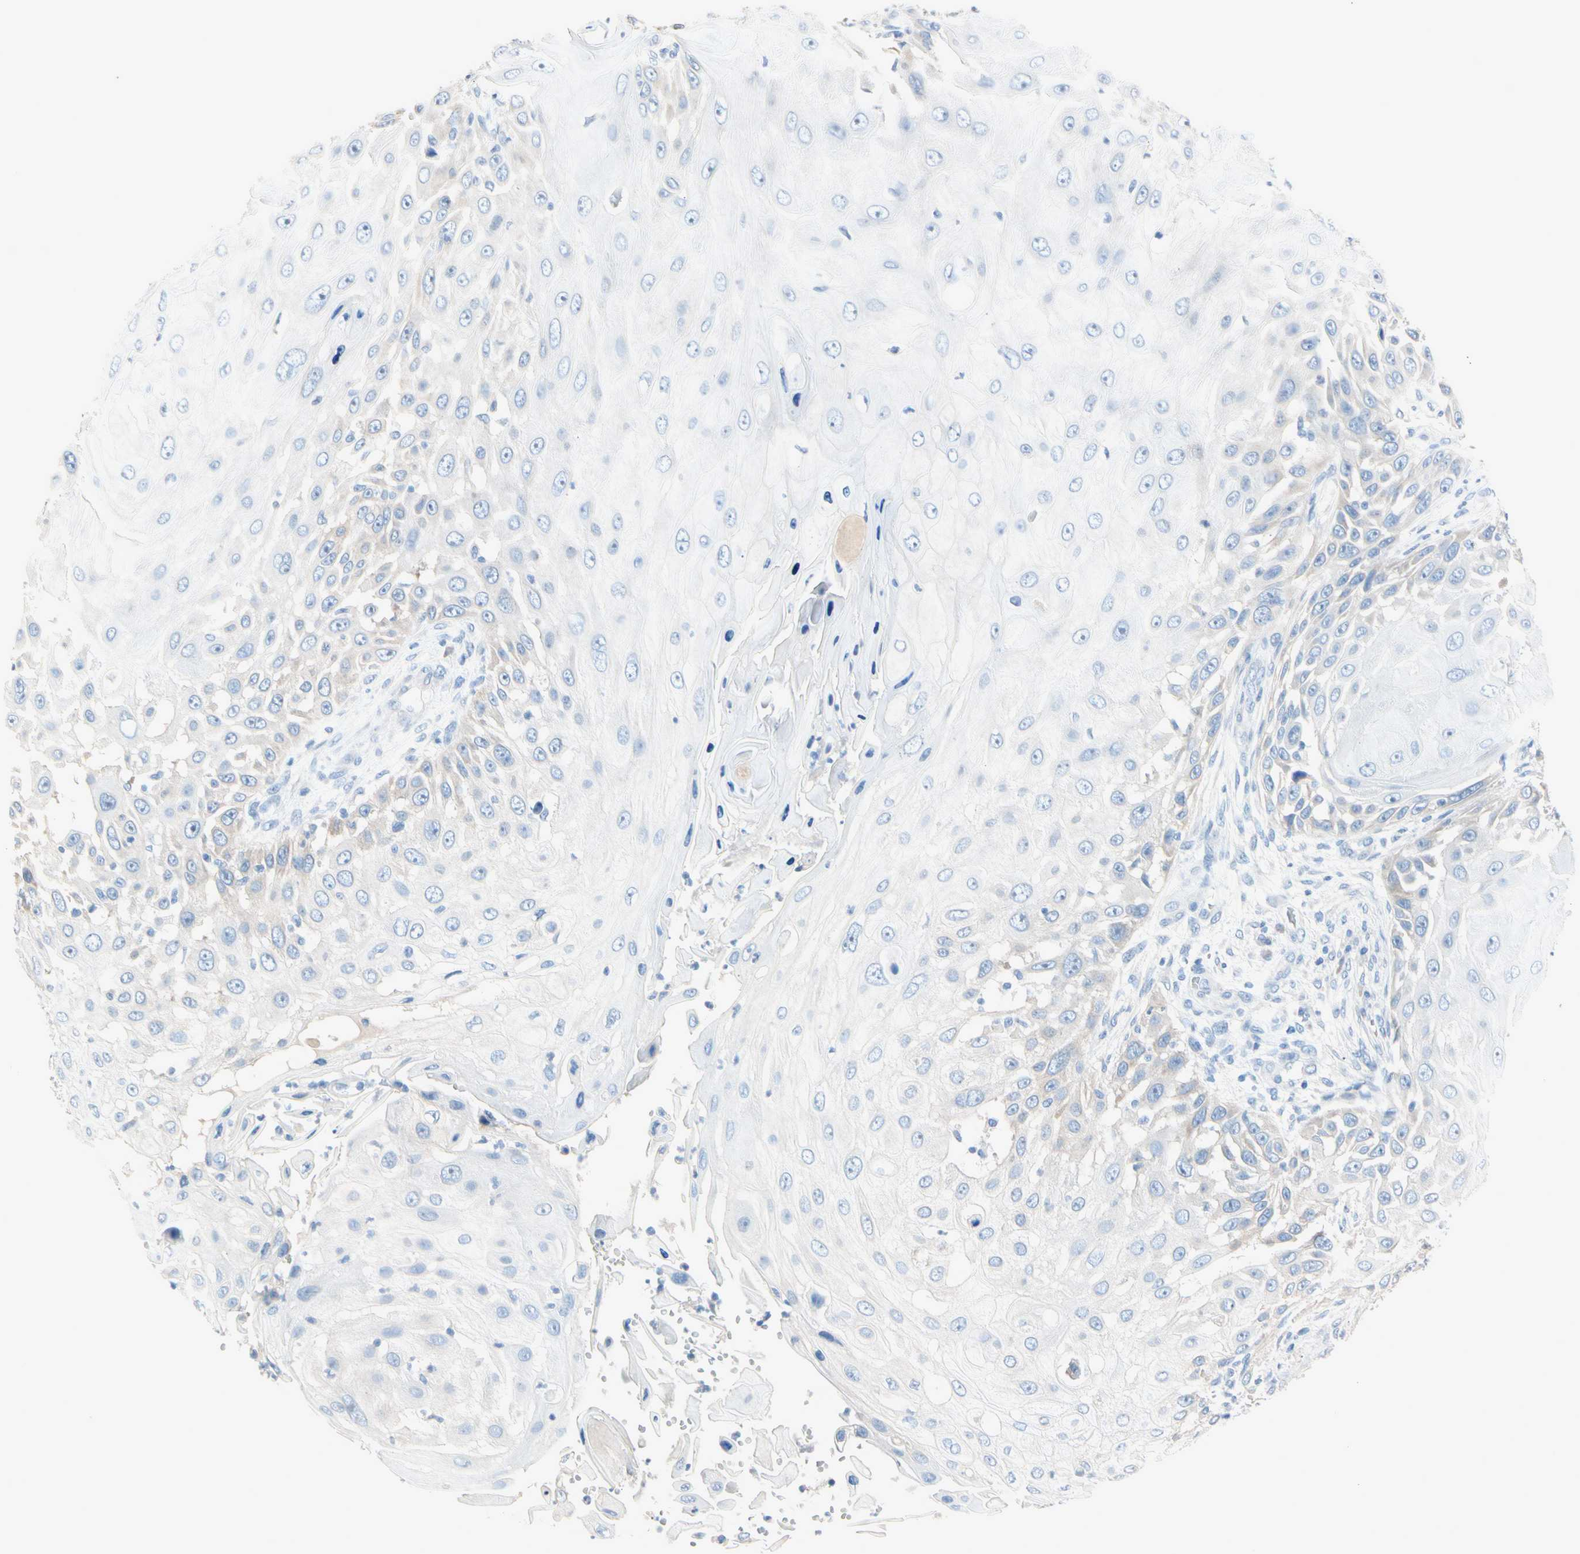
{"staining": {"intensity": "negative", "quantity": "none", "location": "none"}, "tissue": "skin cancer", "cell_type": "Tumor cells", "image_type": "cancer", "snomed": [{"axis": "morphology", "description": "Squamous cell carcinoma, NOS"}, {"axis": "topography", "description": "Skin"}], "caption": "Tumor cells show no significant expression in squamous cell carcinoma (skin).", "gene": "MARK1", "patient": {"sex": "female", "age": 44}}